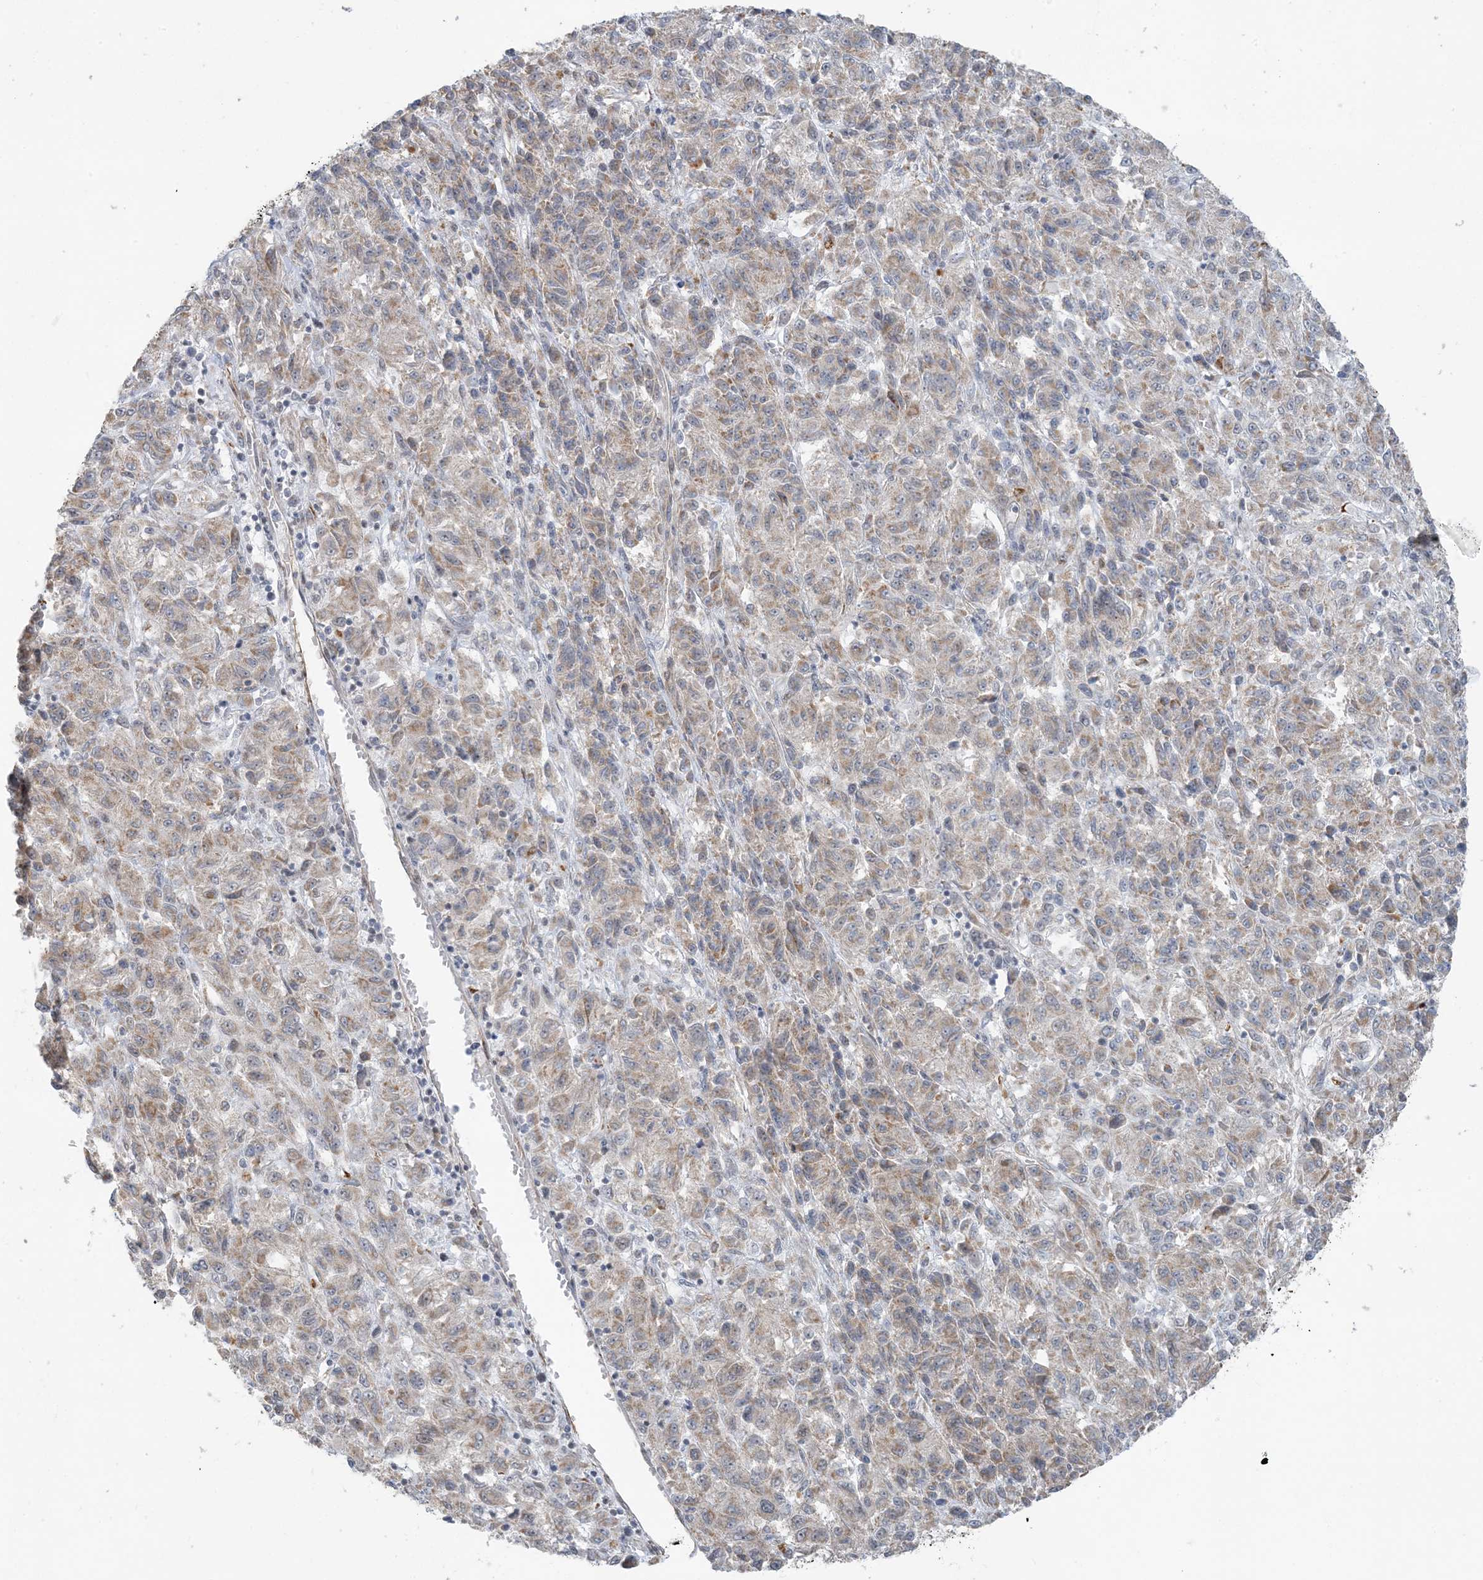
{"staining": {"intensity": "weak", "quantity": "25%-75%", "location": "cytoplasmic/membranous"}, "tissue": "melanoma", "cell_type": "Tumor cells", "image_type": "cancer", "snomed": [{"axis": "morphology", "description": "Malignant melanoma, Metastatic site"}, {"axis": "topography", "description": "Lung"}], "caption": "IHC (DAB) staining of human melanoma demonstrates weak cytoplasmic/membranous protein expression in approximately 25%-75% of tumor cells.", "gene": "CHCHD4", "patient": {"sex": "male", "age": 64}}